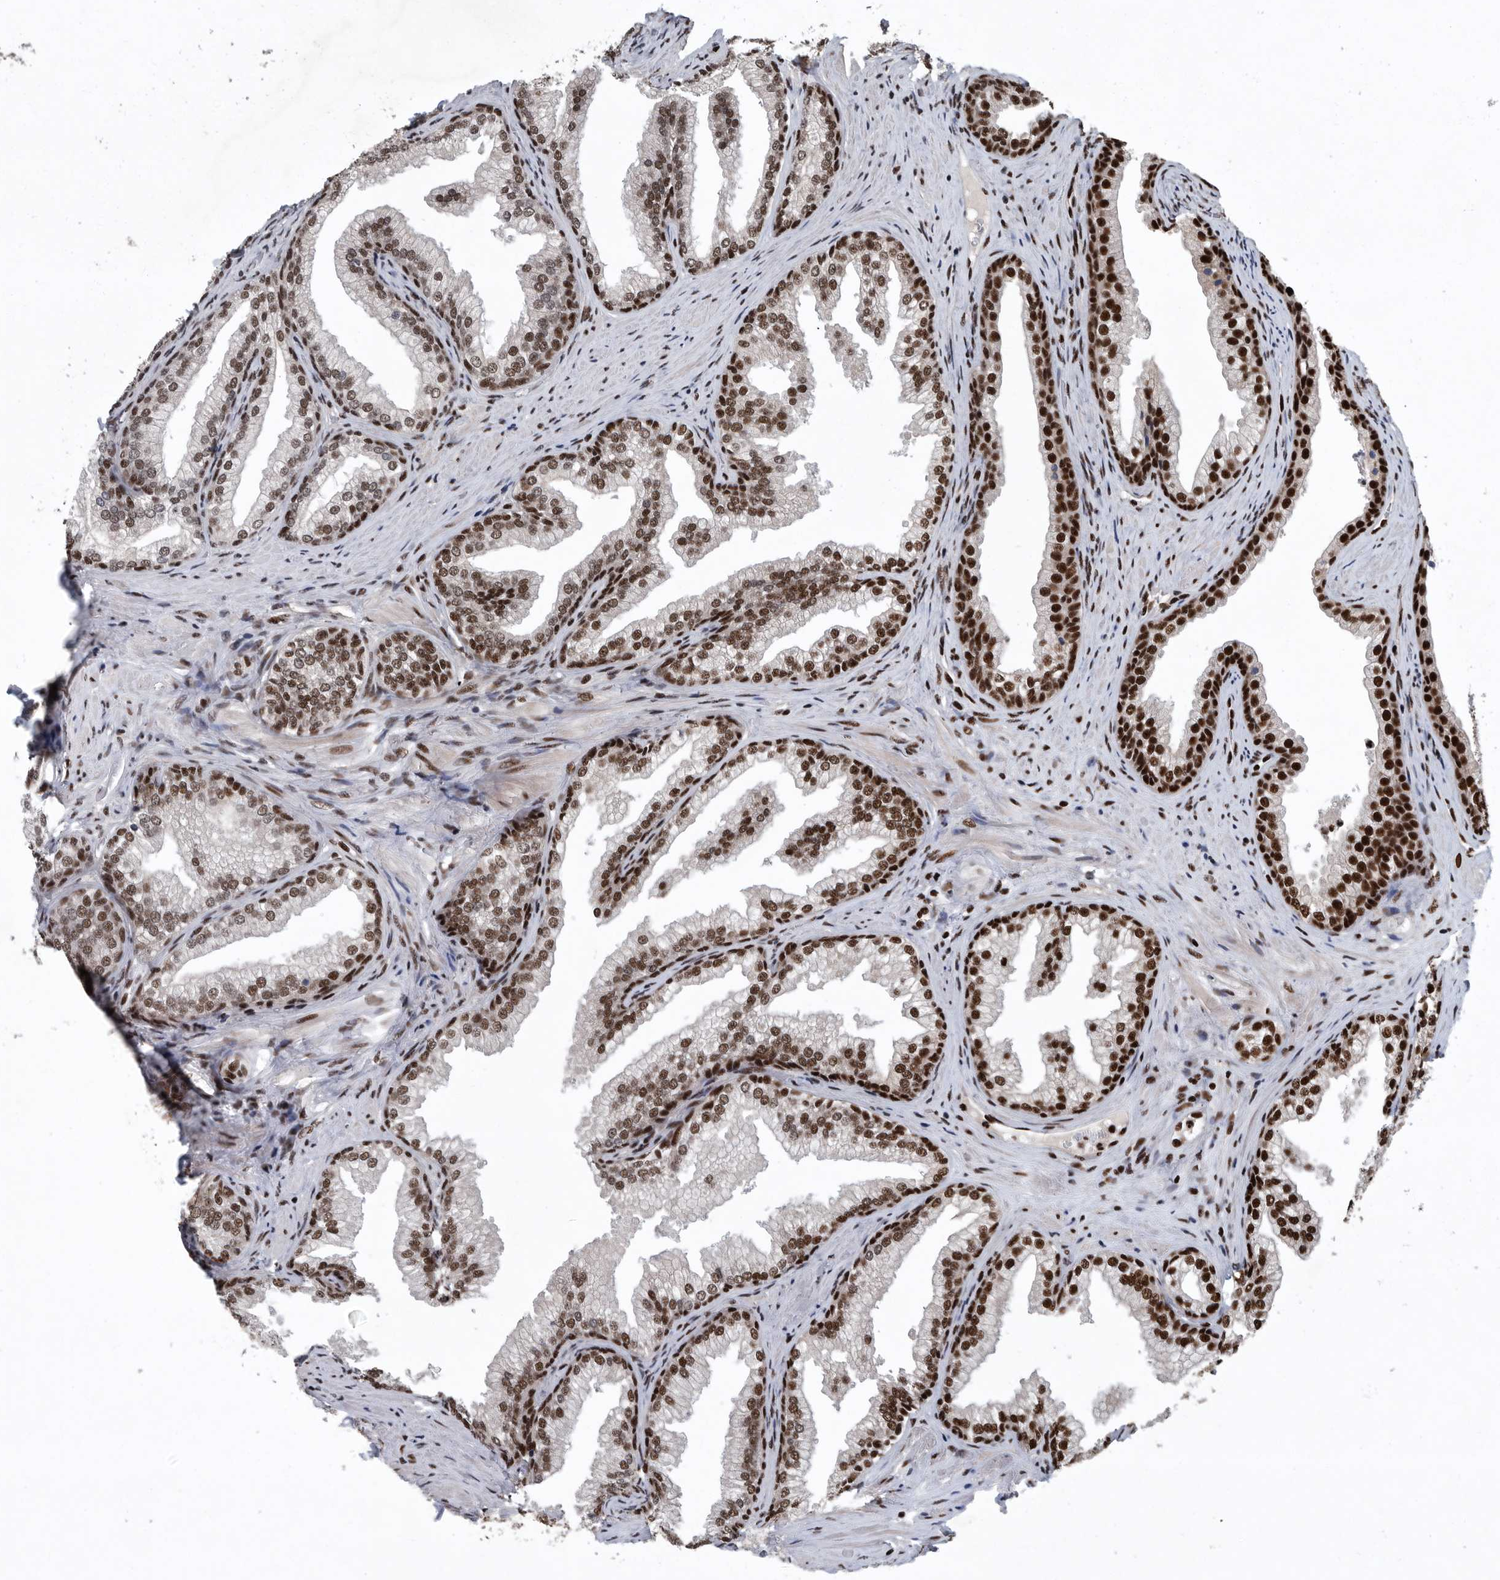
{"staining": {"intensity": "strong", "quantity": "25%-75%", "location": "nuclear"}, "tissue": "prostate", "cell_type": "Glandular cells", "image_type": "normal", "snomed": [{"axis": "morphology", "description": "Normal tissue, NOS"}, {"axis": "topography", "description": "Prostate"}], "caption": "Strong nuclear protein staining is identified in approximately 25%-75% of glandular cells in prostate.", "gene": "SENP7", "patient": {"sex": "male", "age": 76}}